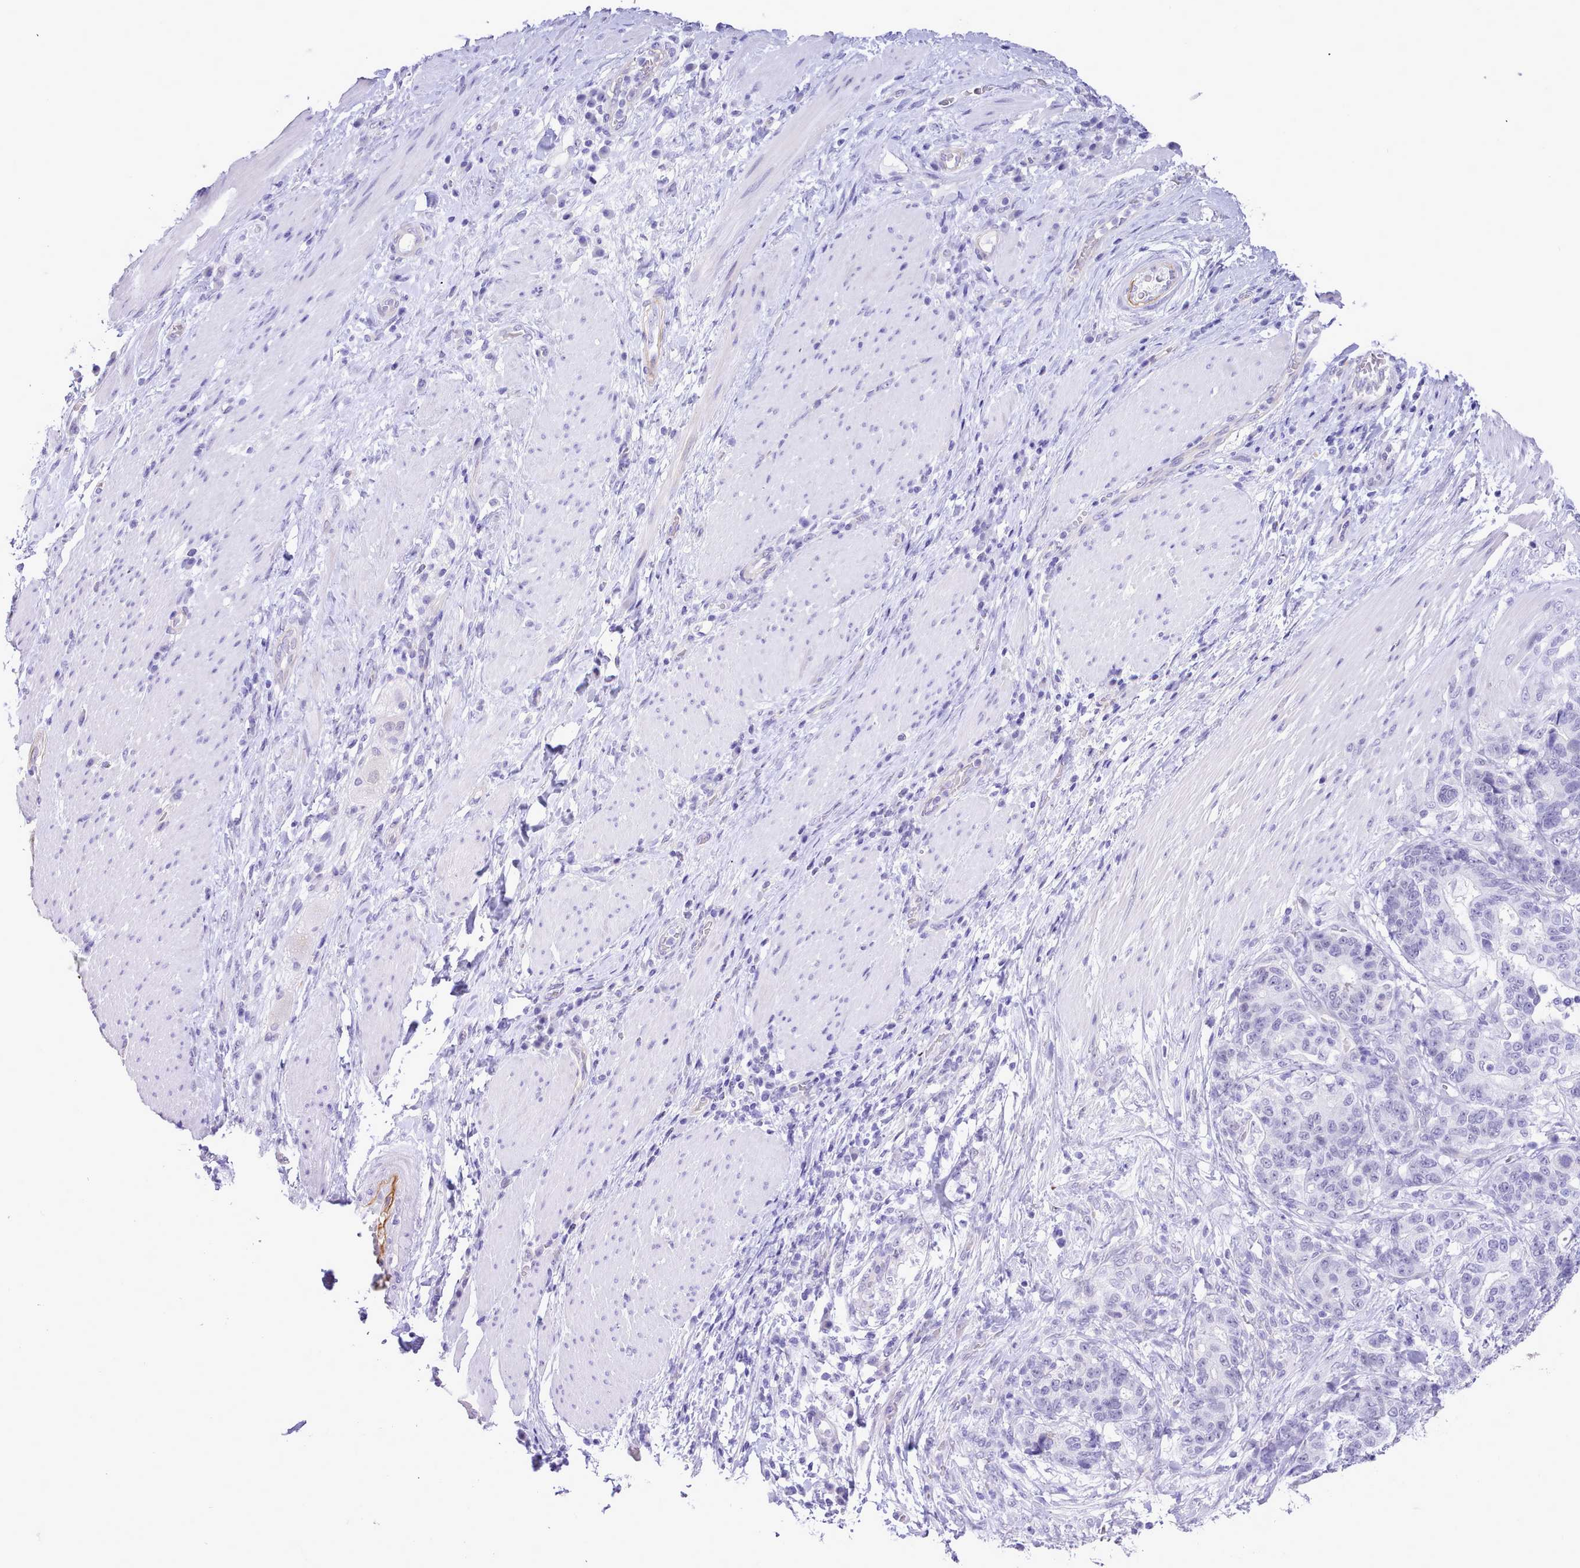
{"staining": {"intensity": "negative", "quantity": "none", "location": "none"}, "tissue": "stomach cancer", "cell_type": "Tumor cells", "image_type": "cancer", "snomed": [{"axis": "morphology", "description": "Normal tissue, NOS"}, {"axis": "morphology", "description": "Adenocarcinoma, NOS"}, {"axis": "topography", "description": "Stomach"}], "caption": "Tumor cells are negative for brown protein staining in stomach cancer (adenocarcinoma).", "gene": "LRRC37A", "patient": {"sex": "female", "age": 64}}